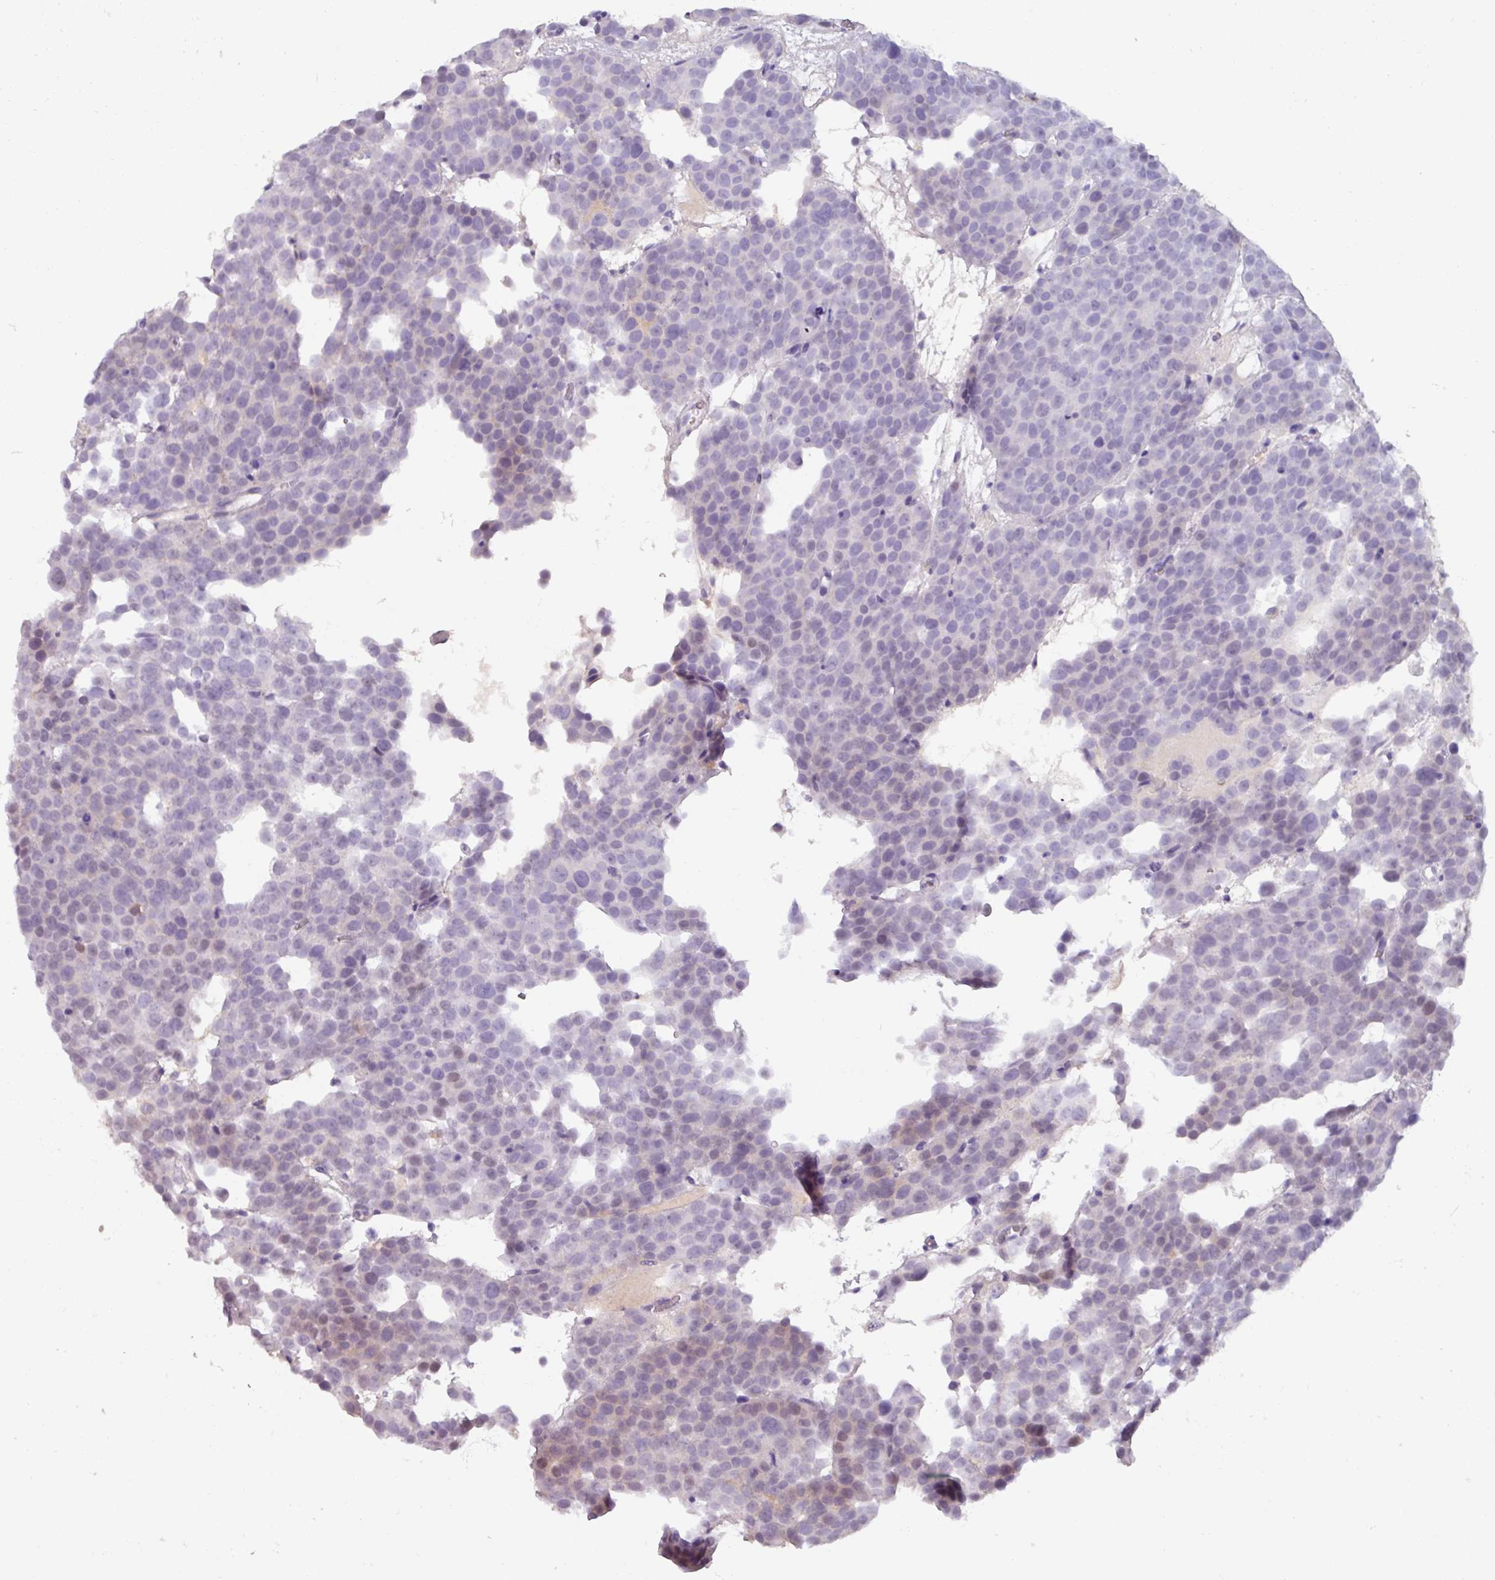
{"staining": {"intensity": "negative", "quantity": "none", "location": "none"}, "tissue": "testis cancer", "cell_type": "Tumor cells", "image_type": "cancer", "snomed": [{"axis": "morphology", "description": "Seminoma, NOS"}, {"axis": "topography", "description": "Testis"}], "caption": "Immunohistochemistry (IHC) of testis cancer (seminoma) shows no expression in tumor cells. Brightfield microscopy of immunohistochemistry (IHC) stained with DAB (3,3'-diaminobenzidine) (brown) and hematoxylin (blue), captured at high magnification.", "gene": "SPESP1", "patient": {"sex": "male", "age": 71}}